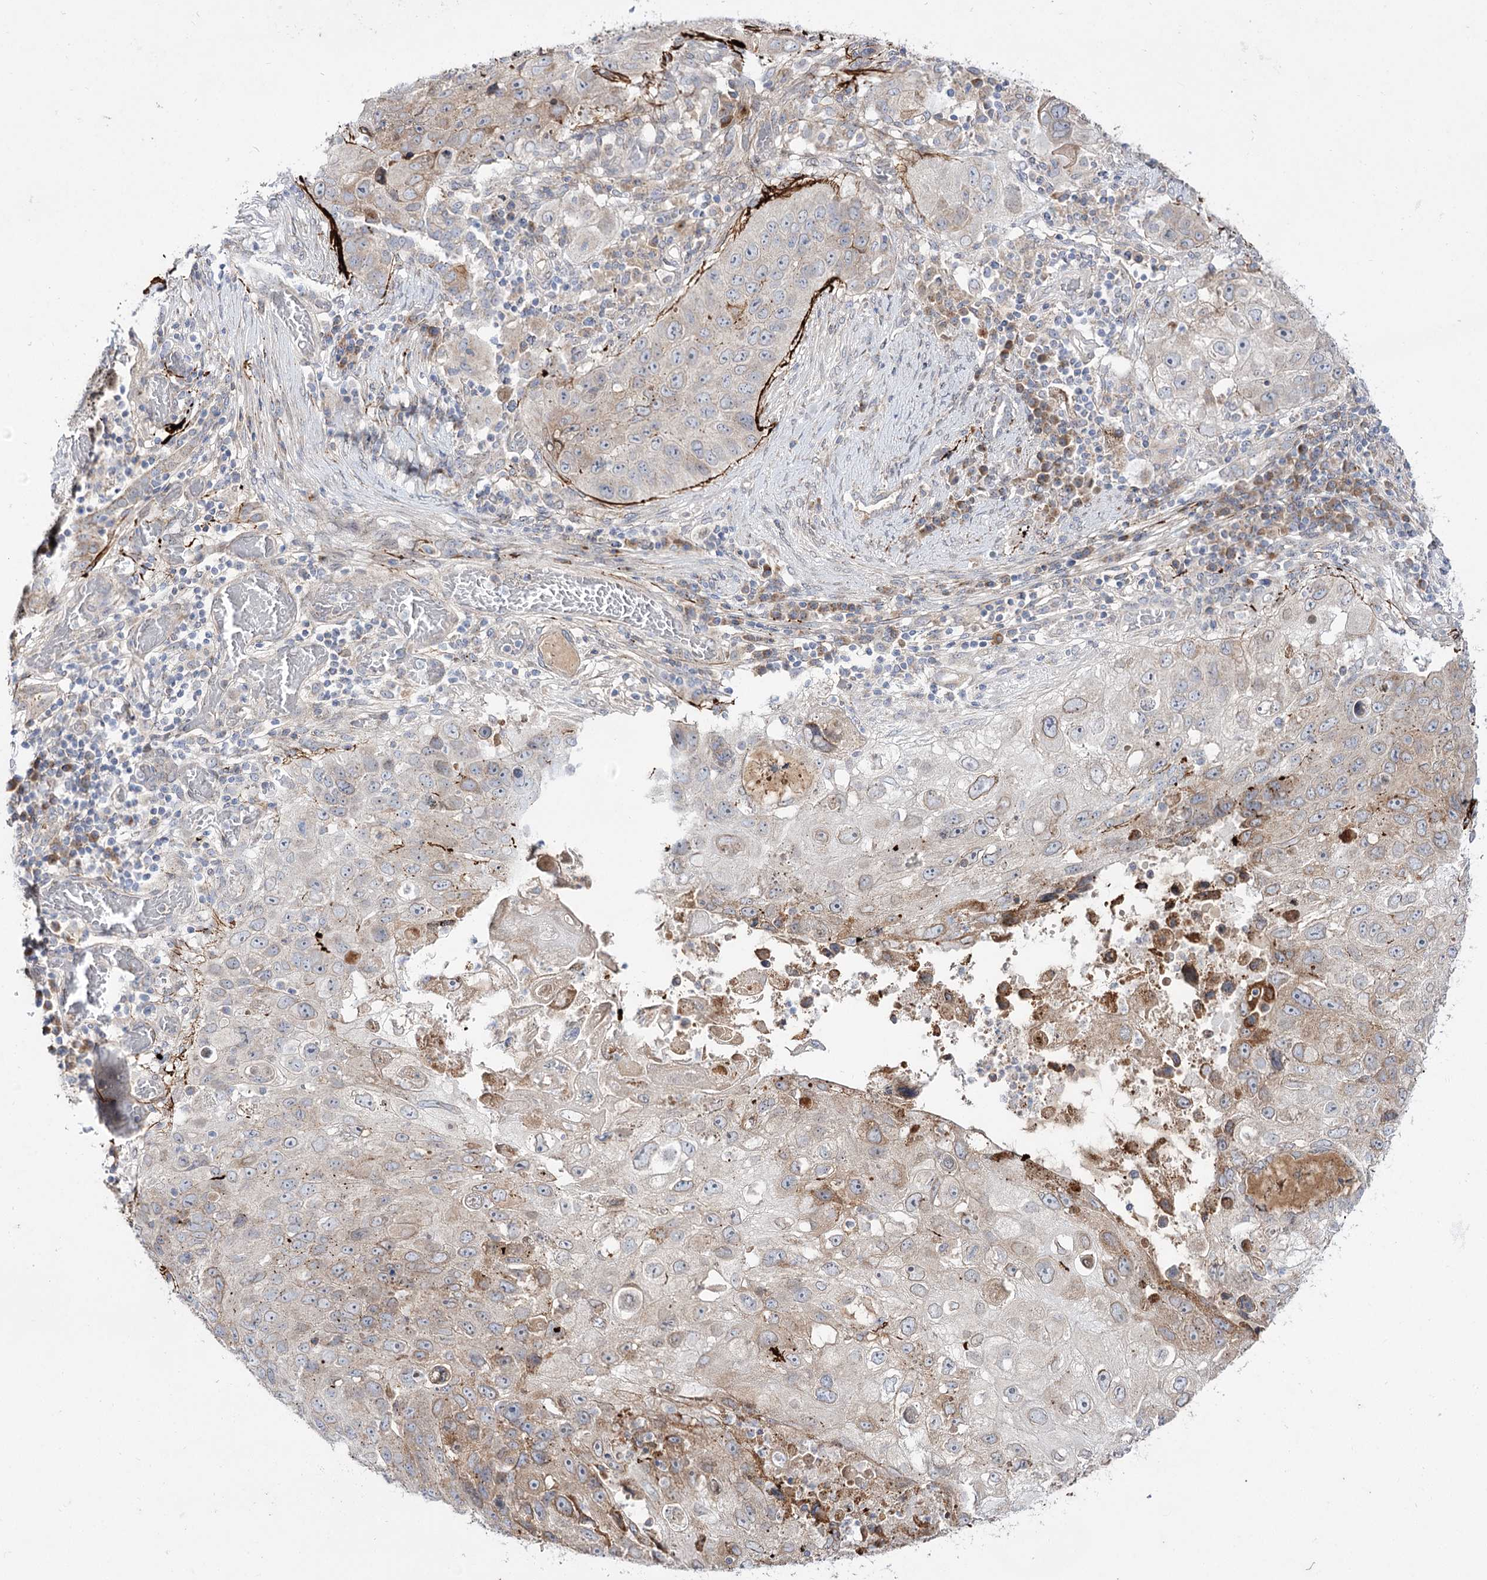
{"staining": {"intensity": "weak", "quantity": "<25%", "location": "cytoplasmic/membranous"}, "tissue": "lung cancer", "cell_type": "Tumor cells", "image_type": "cancer", "snomed": [{"axis": "morphology", "description": "Squamous cell carcinoma, NOS"}, {"axis": "topography", "description": "Lung"}], "caption": "Immunohistochemical staining of lung cancer (squamous cell carcinoma) reveals no significant positivity in tumor cells.", "gene": "C11orf80", "patient": {"sex": "male", "age": 61}}